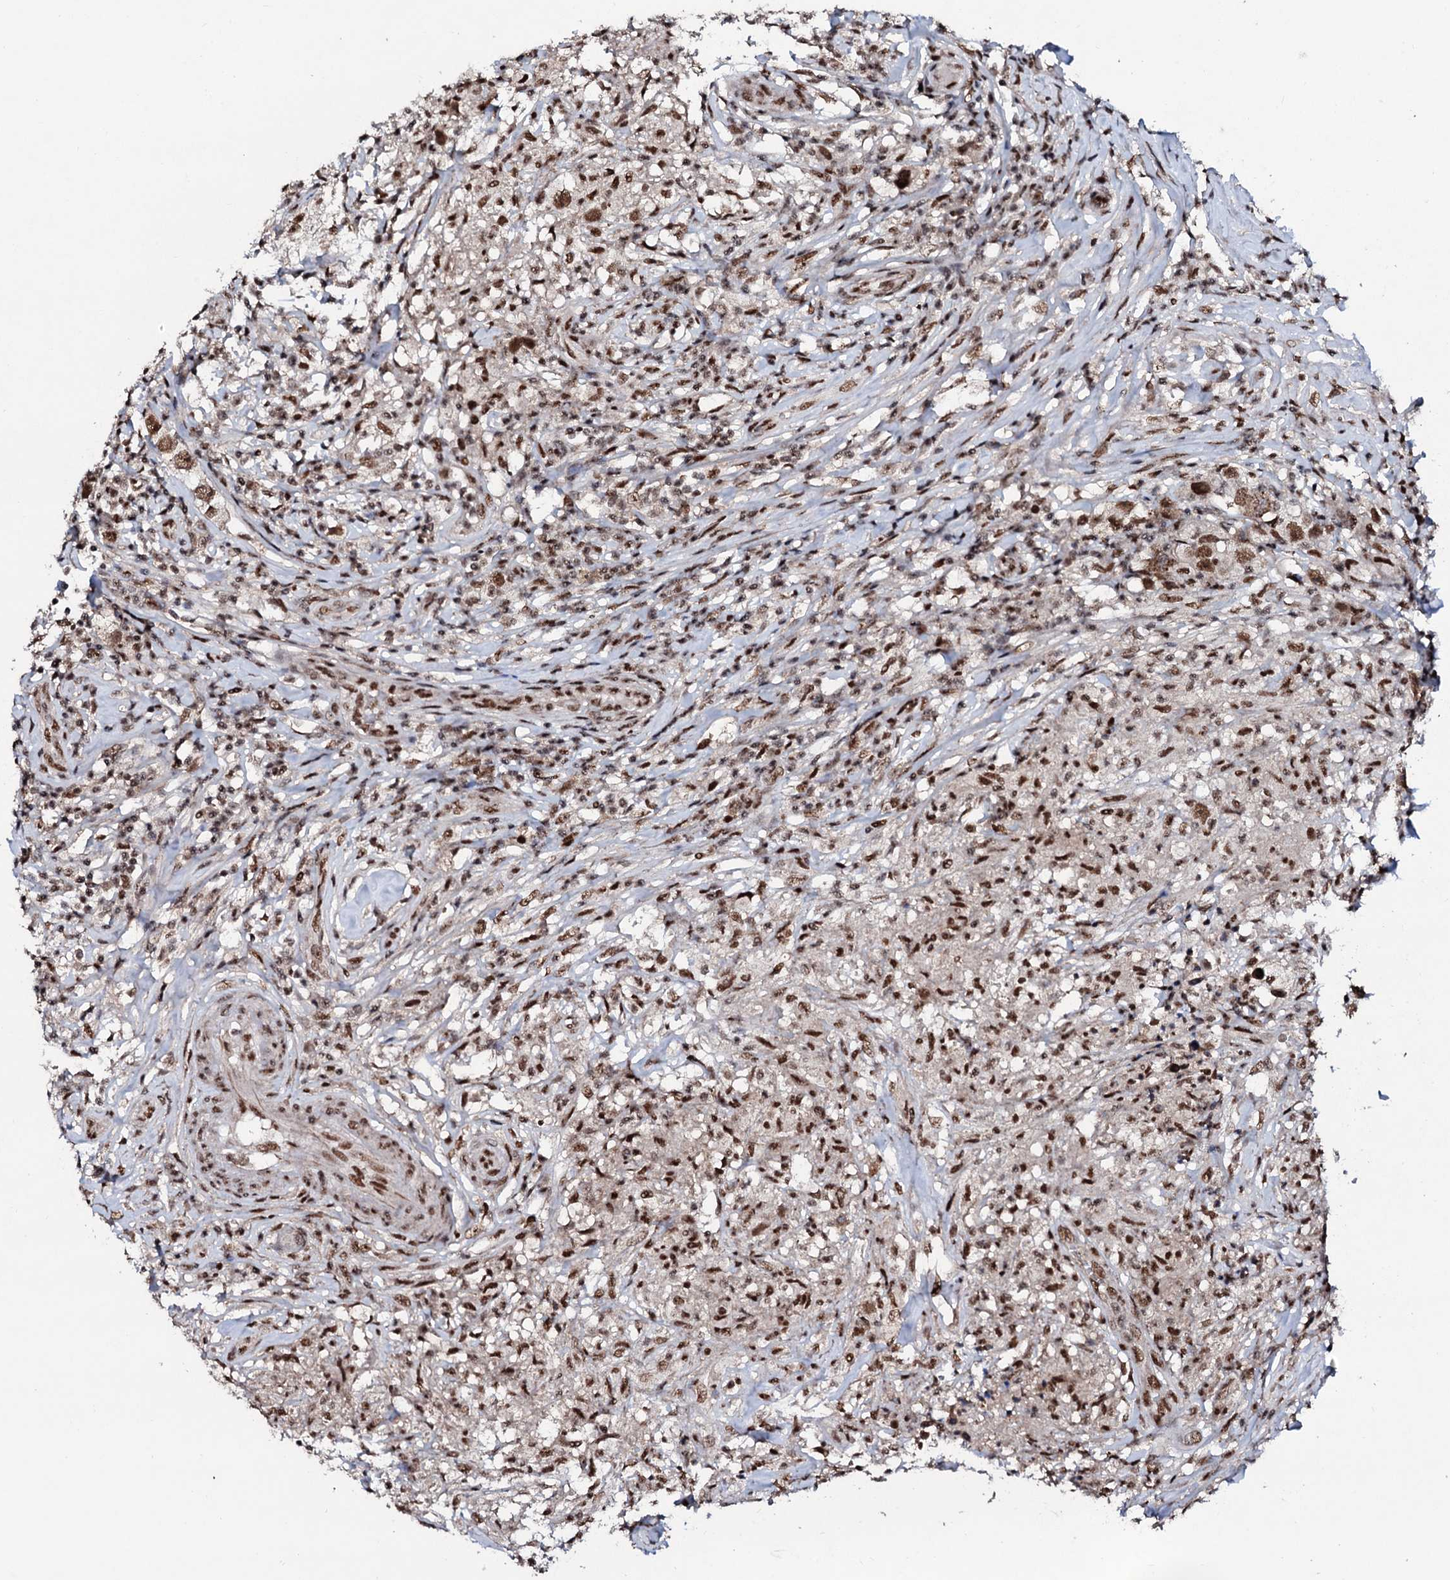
{"staining": {"intensity": "moderate", "quantity": ">75%", "location": "nuclear"}, "tissue": "testis cancer", "cell_type": "Tumor cells", "image_type": "cancer", "snomed": [{"axis": "morphology", "description": "Seminoma, NOS"}, {"axis": "topography", "description": "Testis"}], "caption": "Immunohistochemistry (IHC) of human testis seminoma exhibits medium levels of moderate nuclear positivity in about >75% of tumor cells.", "gene": "PRPF18", "patient": {"sex": "male", "age": 49}}